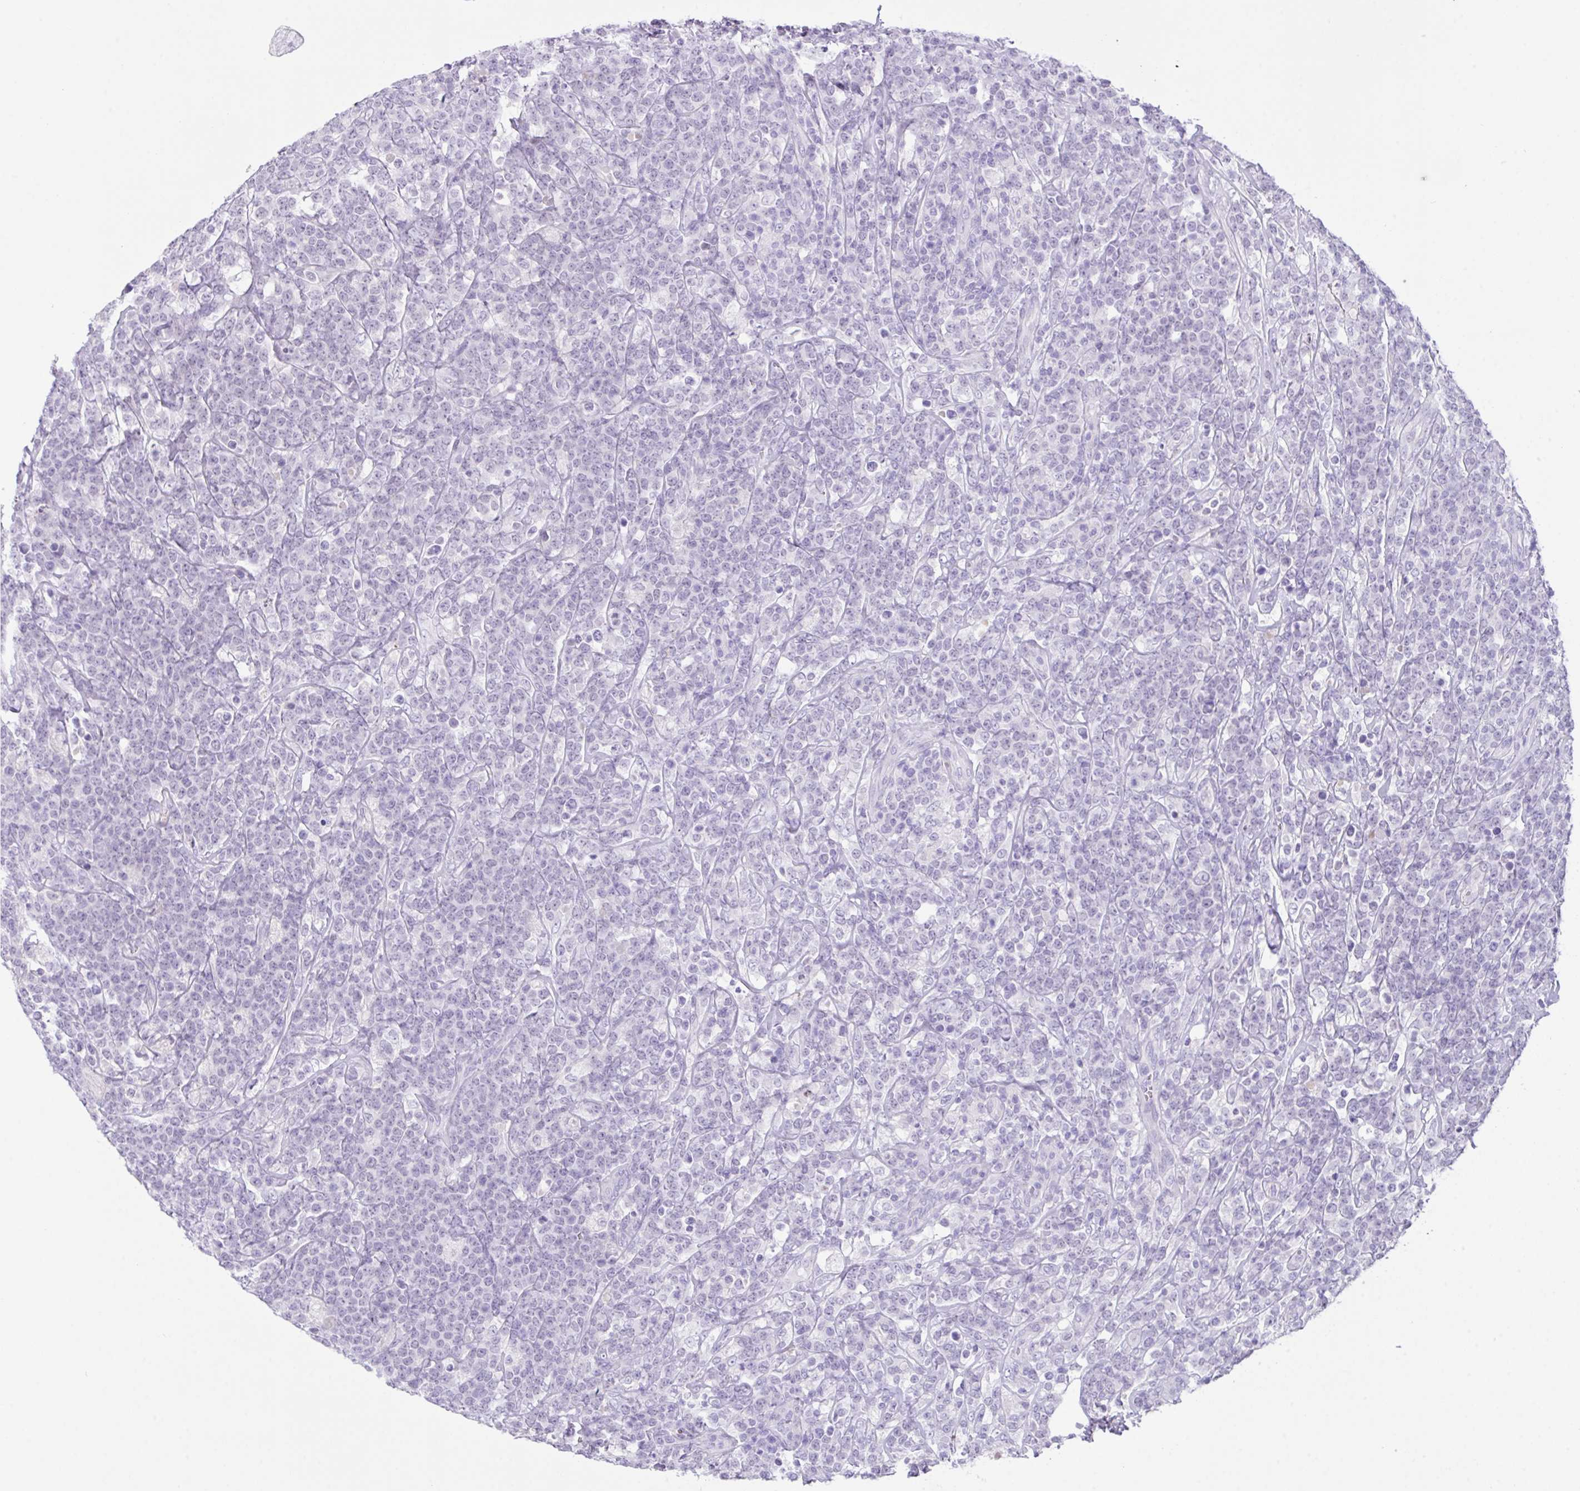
{"staining": {"intensity": "weak", "quantity": "<25%", "location": "nuclear"}, "tissue": "lymphoma", "cell_type": "Tumor cells", "image_type": "cancer", "snomed": [{"axis": "morphology", "description": "Malignant lymphoma, non-Hodgkin's type, High grade"}, {"axis": "topography", "description": "Small intestine"}], "caption": "Immunohistochemistry image of human lymphoma stained for a protein (brown), which reveals no positivity in tumor cells. (Immunohistochemistry, brightfield microscopy, high magnification).", "gene": "CST11", "patient": {"sex": "male", "age": 8}}